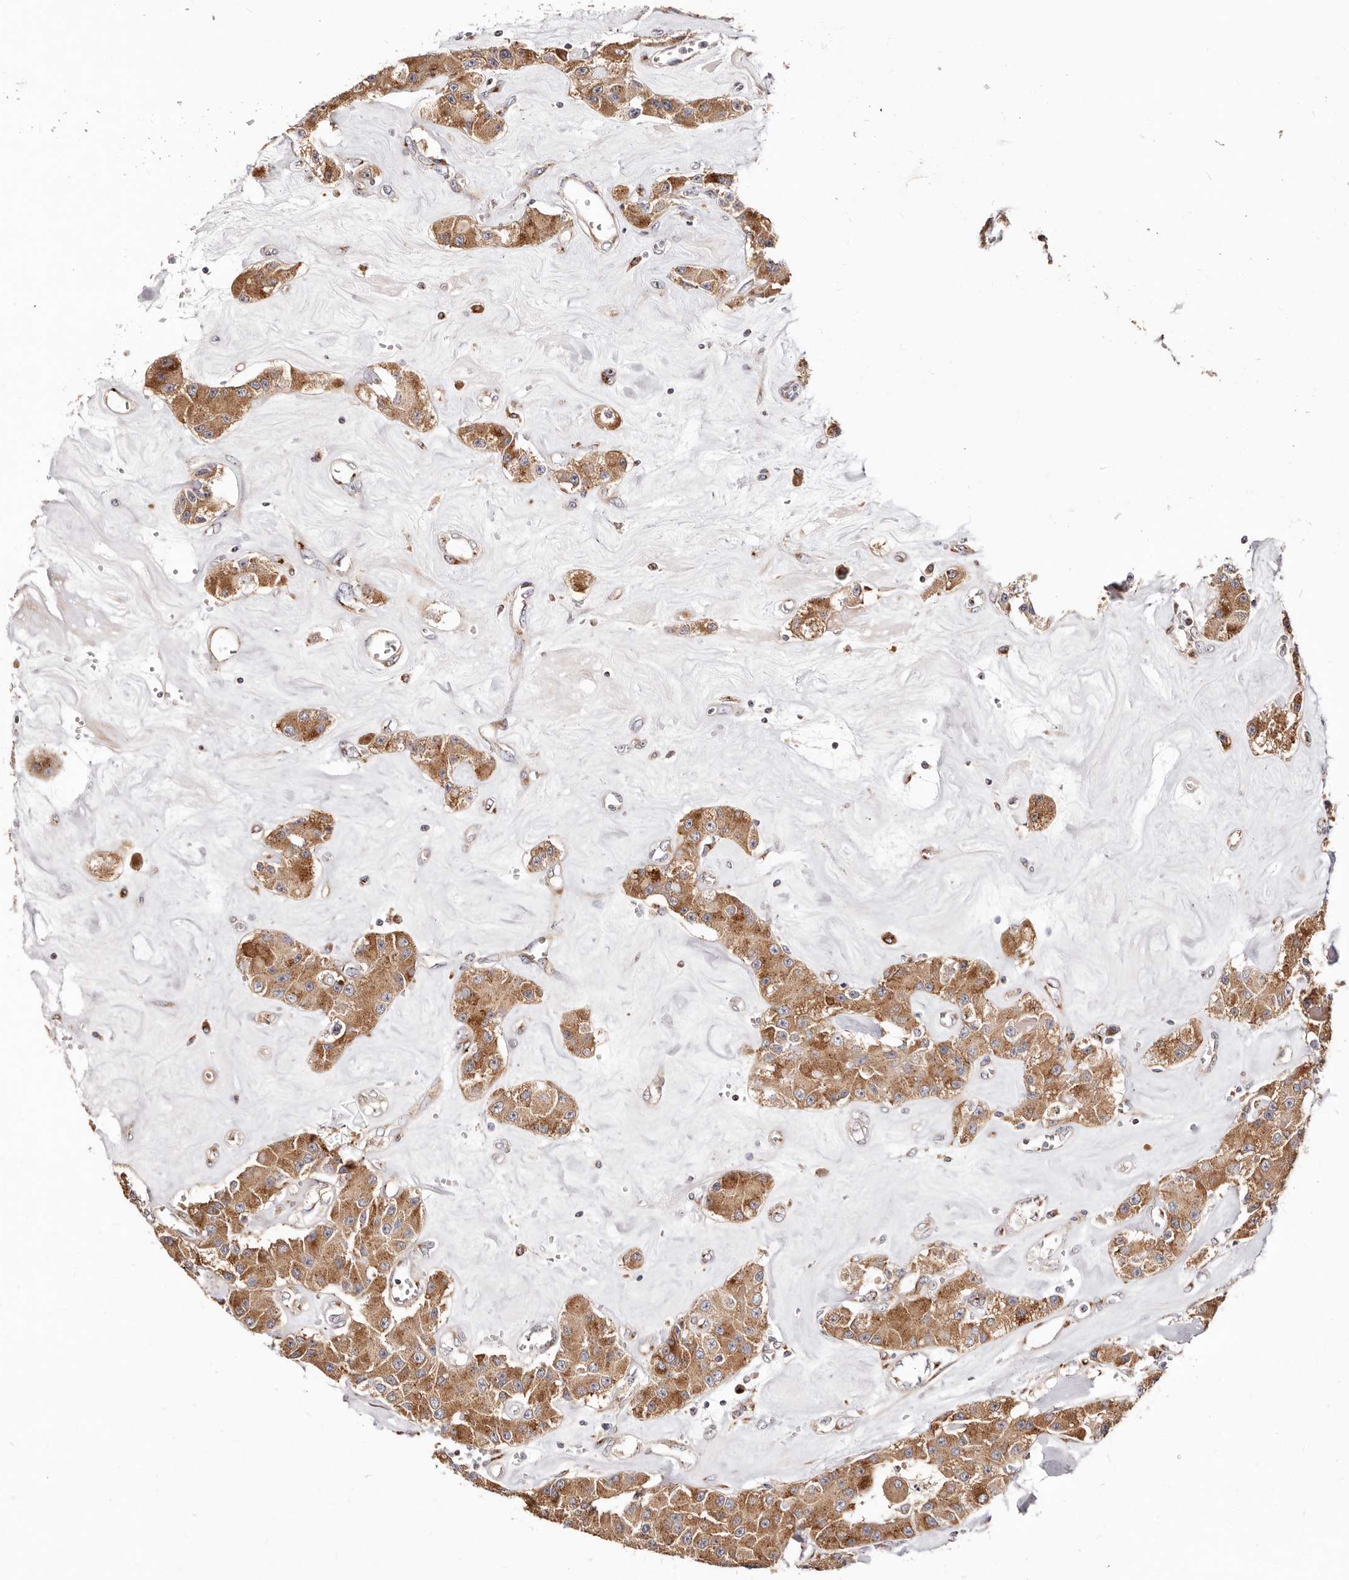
{"staining": {"intensity": "moderate", "quantity": ">75%", "location": "cytoplasmic/membranous"}, "tissue": "carcinoid", "cell_type": "Tumor cells", "image_type": "cancer", "snomed": [{"axis": "morphology", "description": "Carcinoid, malignant, NOS"}, {"axis": "topography", "description": "Pancreas"}], "caption": "A histopathology image showing moderate cytoplasmic/membranous expression in approximately >75% of tumor cells in carcinoid (malignant), as visualized by brown immunohistochemical staining.", "gene": "MAPK6", "patient": {"sex": "male", "age": 41}}